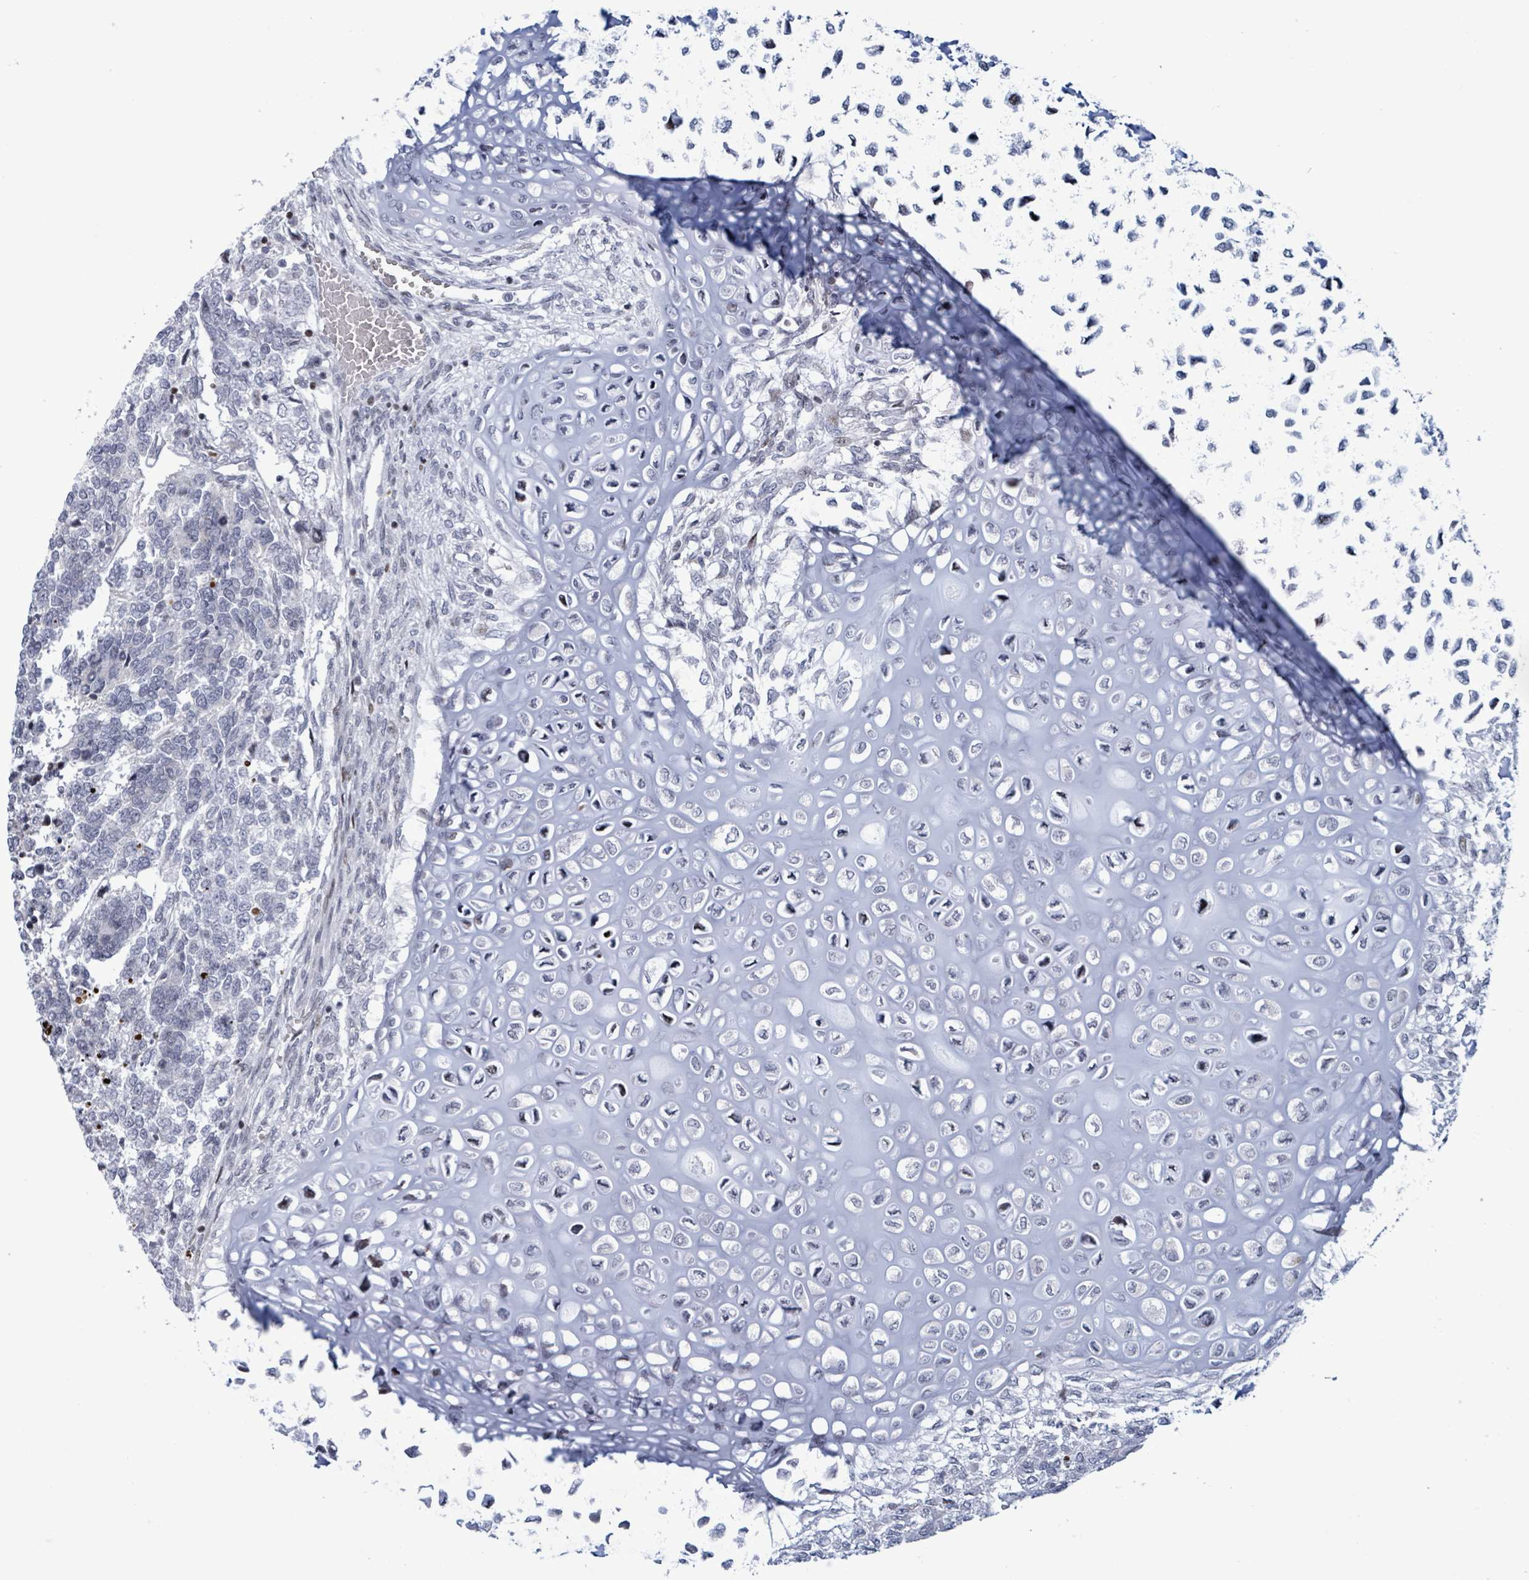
{"staining": {"intensity": "negative", "quantity": "none", "location": "none"}, "tissue": "testis cancer", "cell_type": "Tumor cells", "image_type": "cancer", "snomed": [{"axis": "morphology", "description": "Carcinoma, Embryonal, NOS"}, {"axis": "topography", "description": "Testis"}], "caption": "Tumor cells show no significant protein staining in testis cancer.", "gene": "FNDC4", "patient": {"sex": "male", "age": 23}}